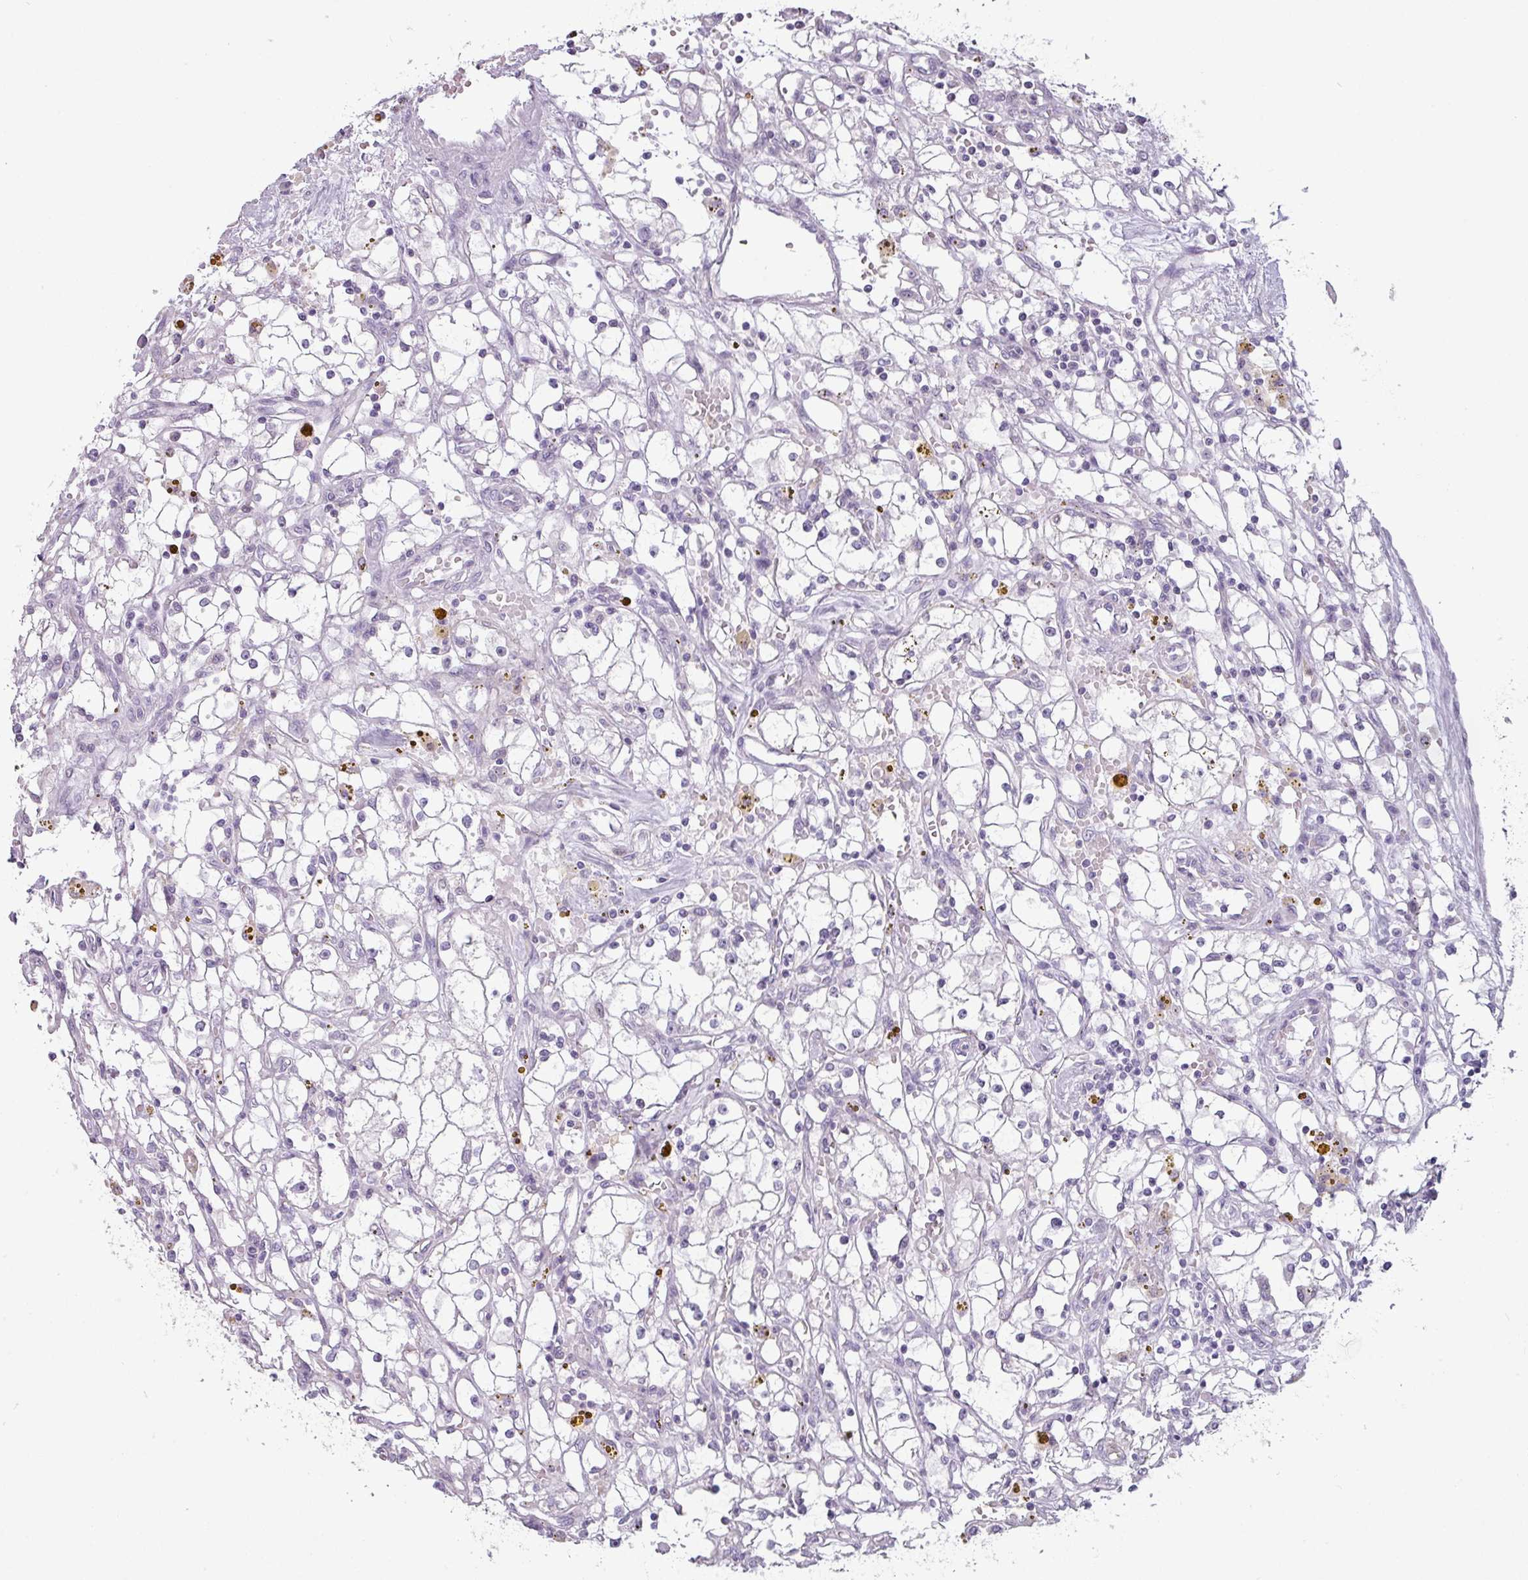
{"staining": {"intensity": "negative", "quantity": "none", "location": "none"}, "tissue": "renal cancer", "cell_type": "Tumor cells", "image_type": "cancer", "snomed": [{"axis": "morphology", "description": "Adenocarcinoma, NOS"}, {"axis": "topography", "description": "Kidney"}], "caption": "The image displays no staining of tumor cells in renal cancer (adenocarcinoma).", "gene": "TTLL12", "patient": {"sex": "male", "age": 56}}